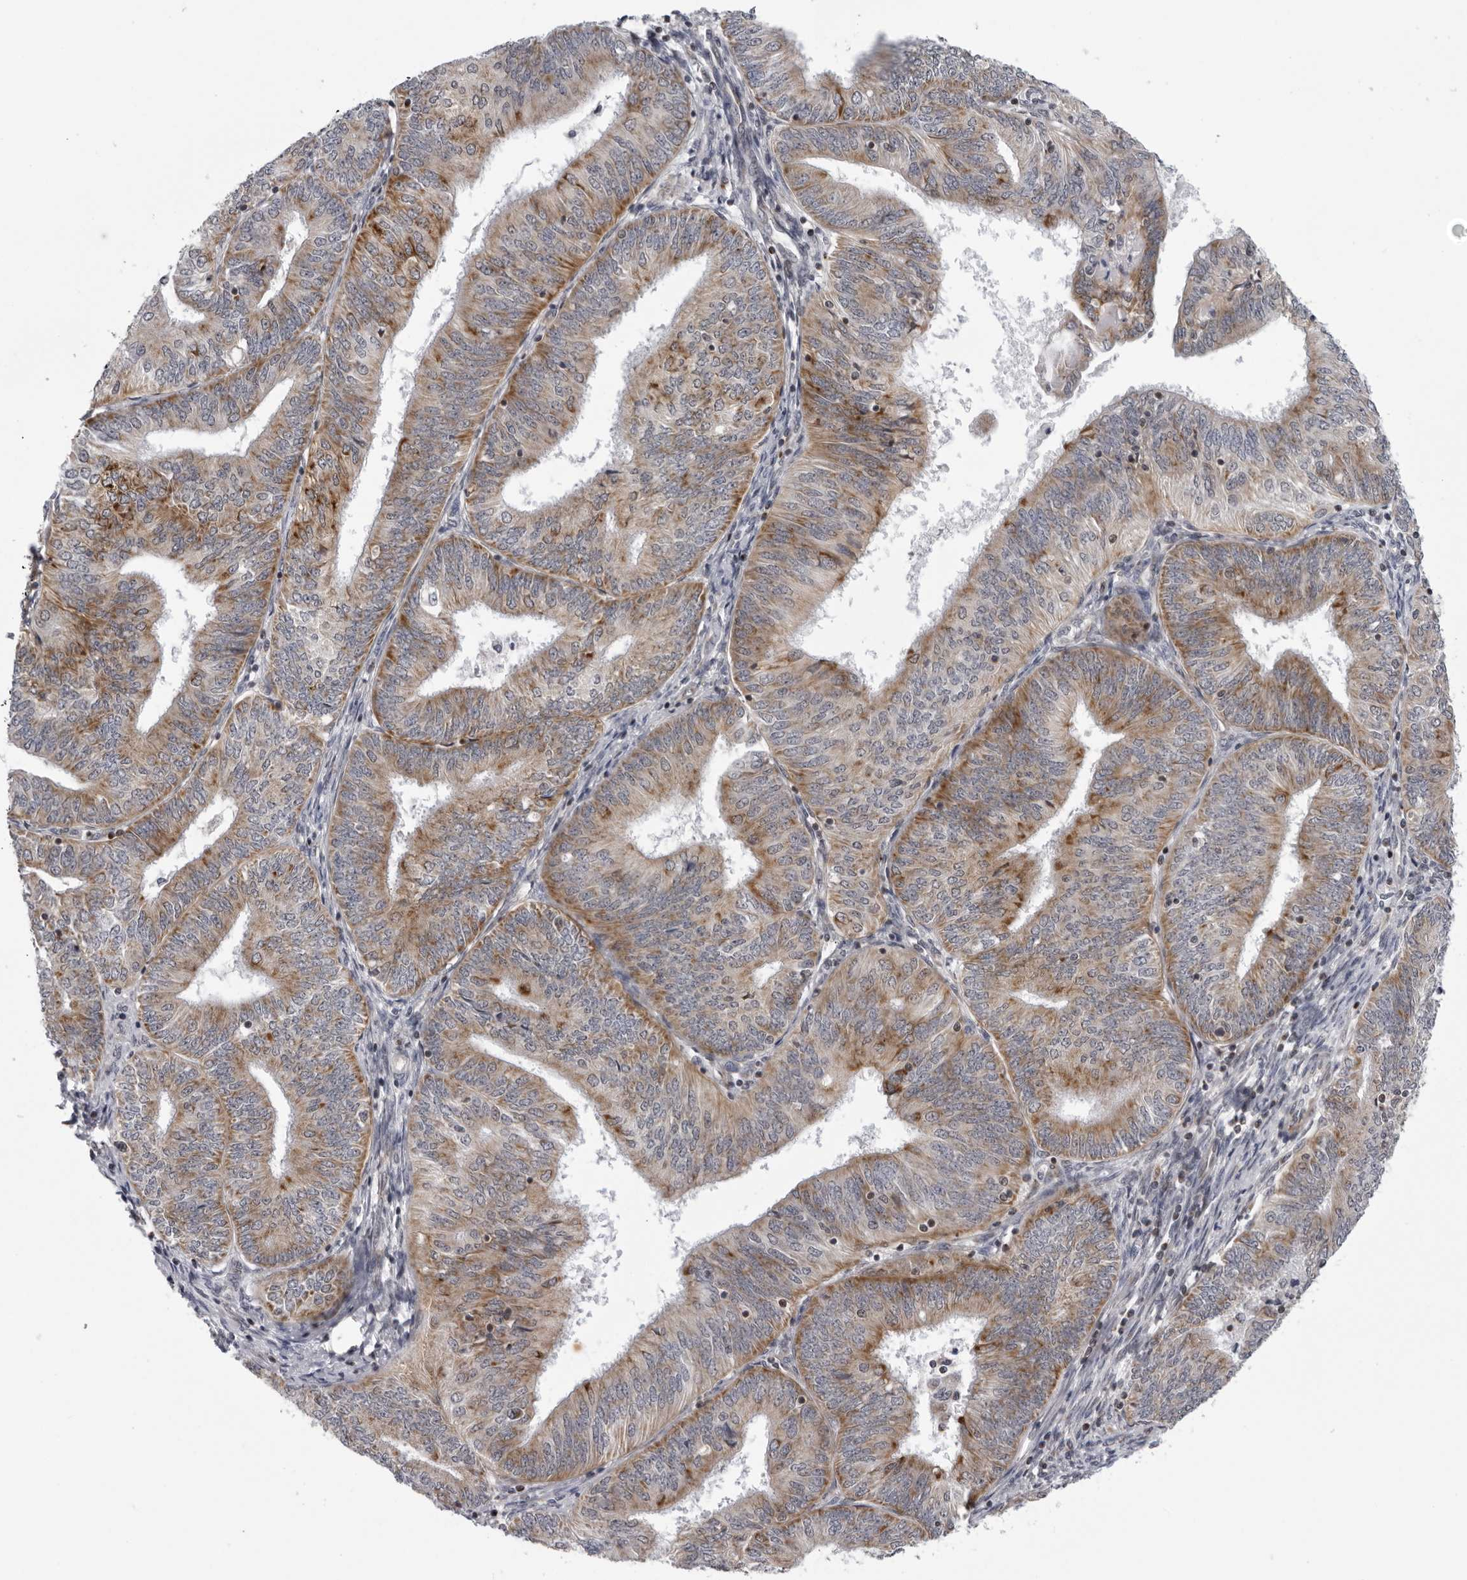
{"staining": {"intensity": "moderate", "quantity": ">75%", "location": "cytoplasmic/membranous"}, "tissue": "endometrial cancer", "cell_type": "Tumor cells", "image_type": "cancer", "snomed": [{"axis": "morphology", "description": "Adenocarcinoma, NOS"}, {"axis": "topography", "description": "Endometrium"}], "caption": "IHC (DAB (3,3'-diaminobenzidine)) staining of human endometrial cancer (adenocarcinoma) exhibits moderate cytoplasmic/membranous protein expression in approximately >75% of tumor cells.", "gene": "CPT2", "patient": {"sex": "female", "age": 58}}